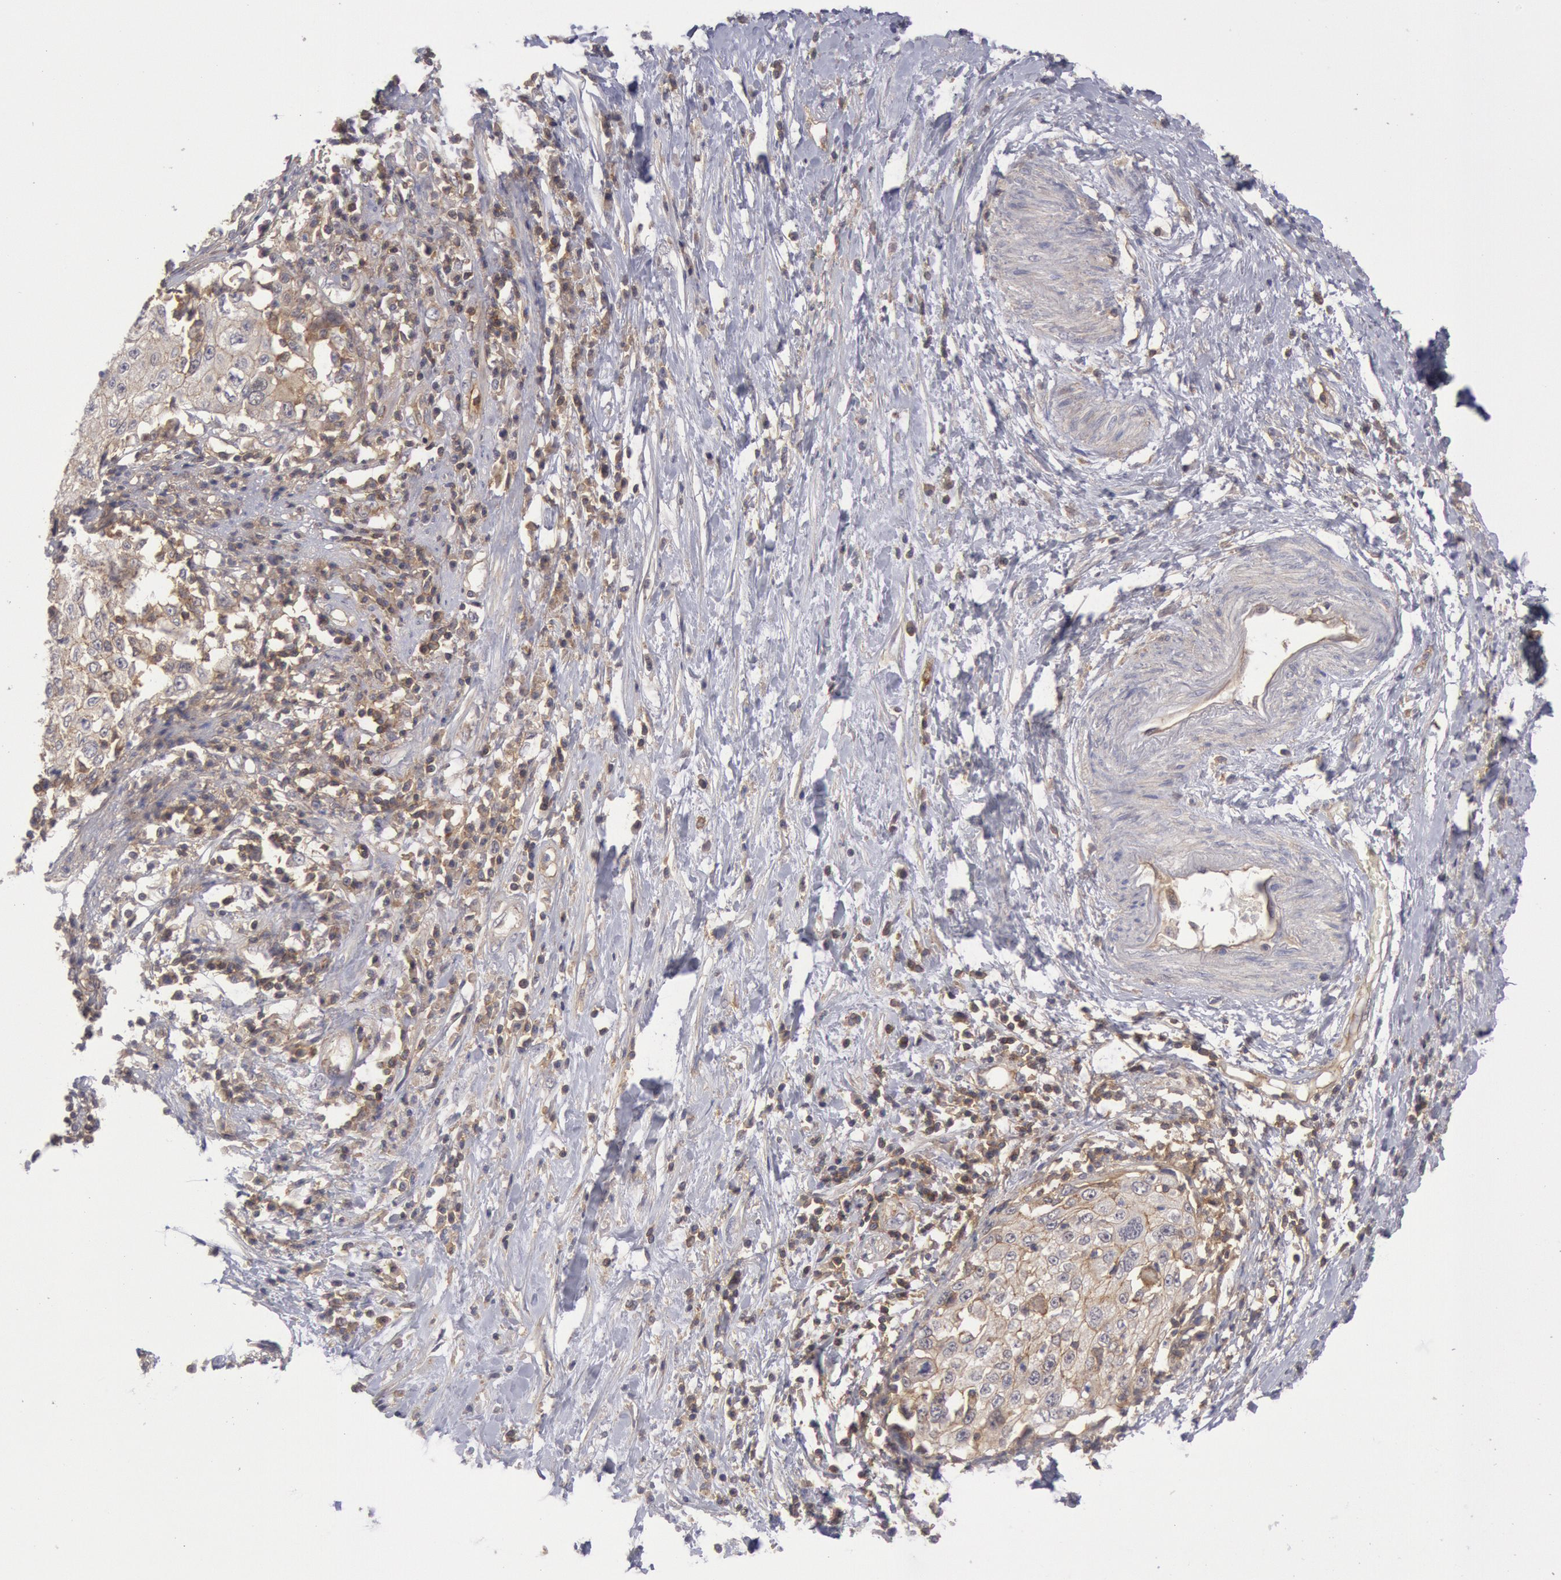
{"staining": {"intensity": "weak", "quantity": "25%-75%", "location": "cytoplasmic/membranous"}, "tissue": "cervical cancer", "cell_type": "Tumor cells", "image_type": "cancer", "snomed": [{"axis": "morphology", "description": "Squamous cell carcinoma, NOS"}, {"axis": "topography", "description": "Cervix"}], "caption": "IHC (DAB (3,3'-diaminobenzidine)) staining of squamous cell carcinoma (cervical) exhibits weak cytoplasmic/membranous protein staining in approximately 25%-75% of tumor cells.", "gene": "STX4", "patient": {"sex": "female", "age": 57}}